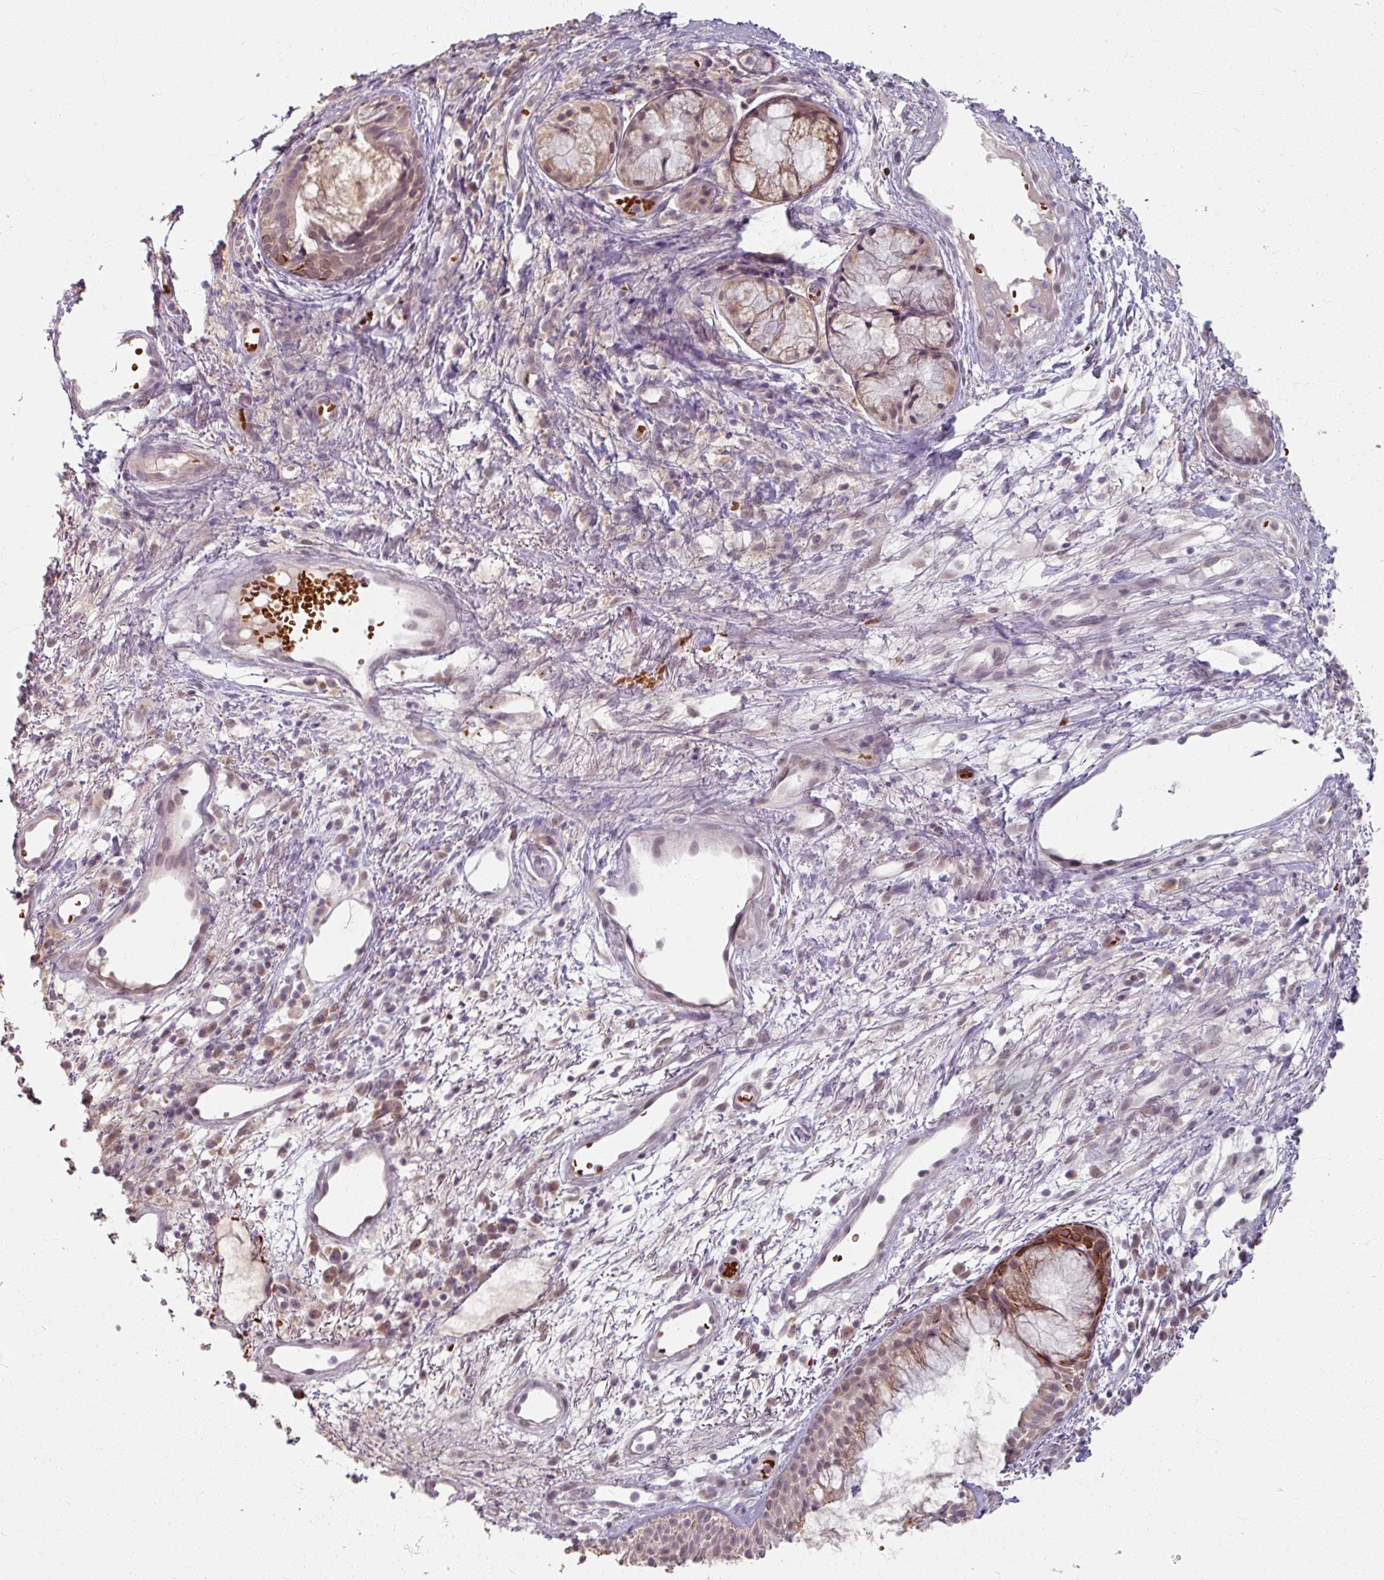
{"staining": {"intensity": "weak", "quantity": ">75%", "location": "cytoplasmic/membranous,nuclear"}, "tissue": "nasopharynx", "cell_type": "Respiratory epithelial cells", "image_type": "normal", "snomed": [{"axis": "morphology", "description": "Normal tissue, NOS"}, {"axis": "topography", "description": "Cartilage tissue"}, {"axis": "topography", "description": "Nasopharynx"}, {"axis": "topography", "description": "Thyroid gland"}], "caption": "Protein positivity by IHC shows weak cytoplasmic/membranous,nuclear staining in approximately >75% of respiratory epithelial cells in unremarkable nasopharynx.", "gene": "KMT5C", "patient": {"sex": "male", "age": 63}}